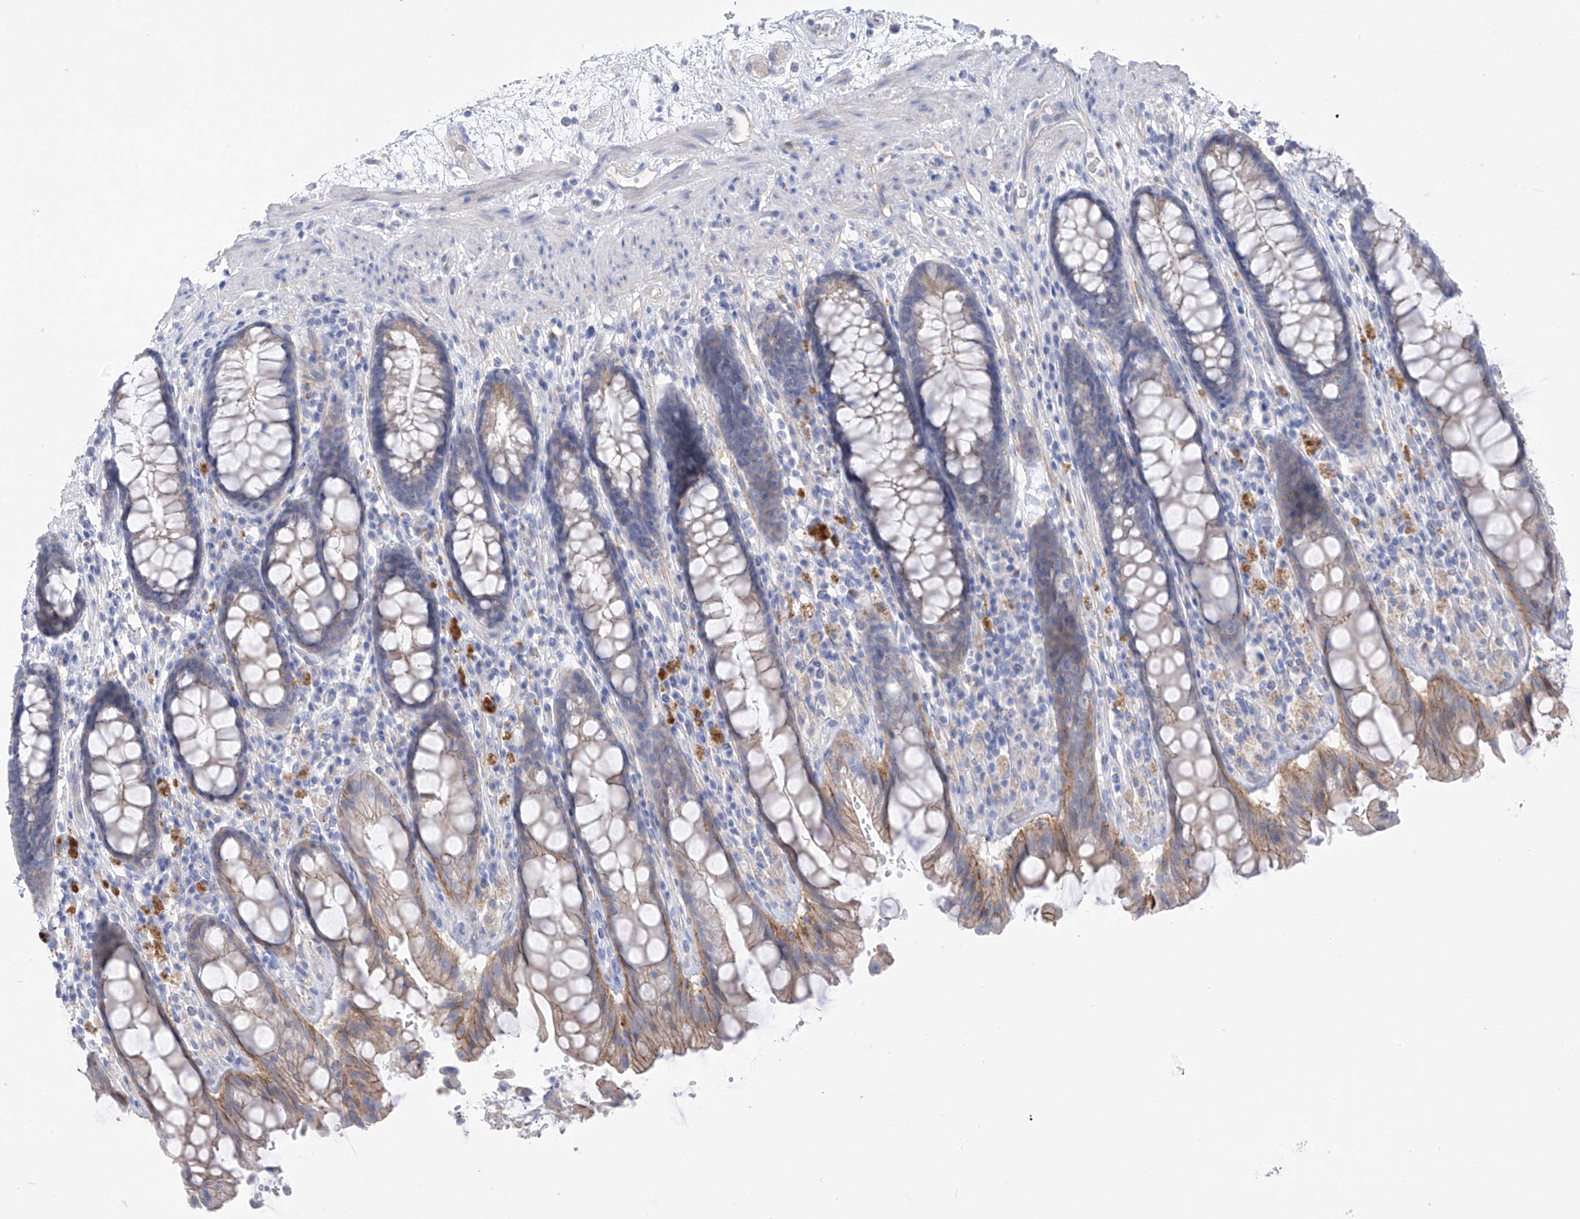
{"staining": {"intensity": "moderate", "quantity": "<25%", "location": "cytoplasmic/membranous"}, "tissue": "rectum", "cell_type": "Glandular cells", "image_type": "normal", "snomed": [{"axis": "morphology", "description": "Normal tissue, NOS"}, {"axis": "topography", "description": "Rectum"}], "caption": "Immunohistochemistry of normal human rectum displays low levels of moderate cytoplasmic/membranous staining in approximately <25% of glandular cells. The staining was performed using DAB (3,3'-diaminobenzidine) to visualize the protein expression in brown, while the nuclei were stained in blue with hematoxylin (Magnification: 20x).", "gene": "ITGA9", "patient": {"sex": "male", "age": 64}}